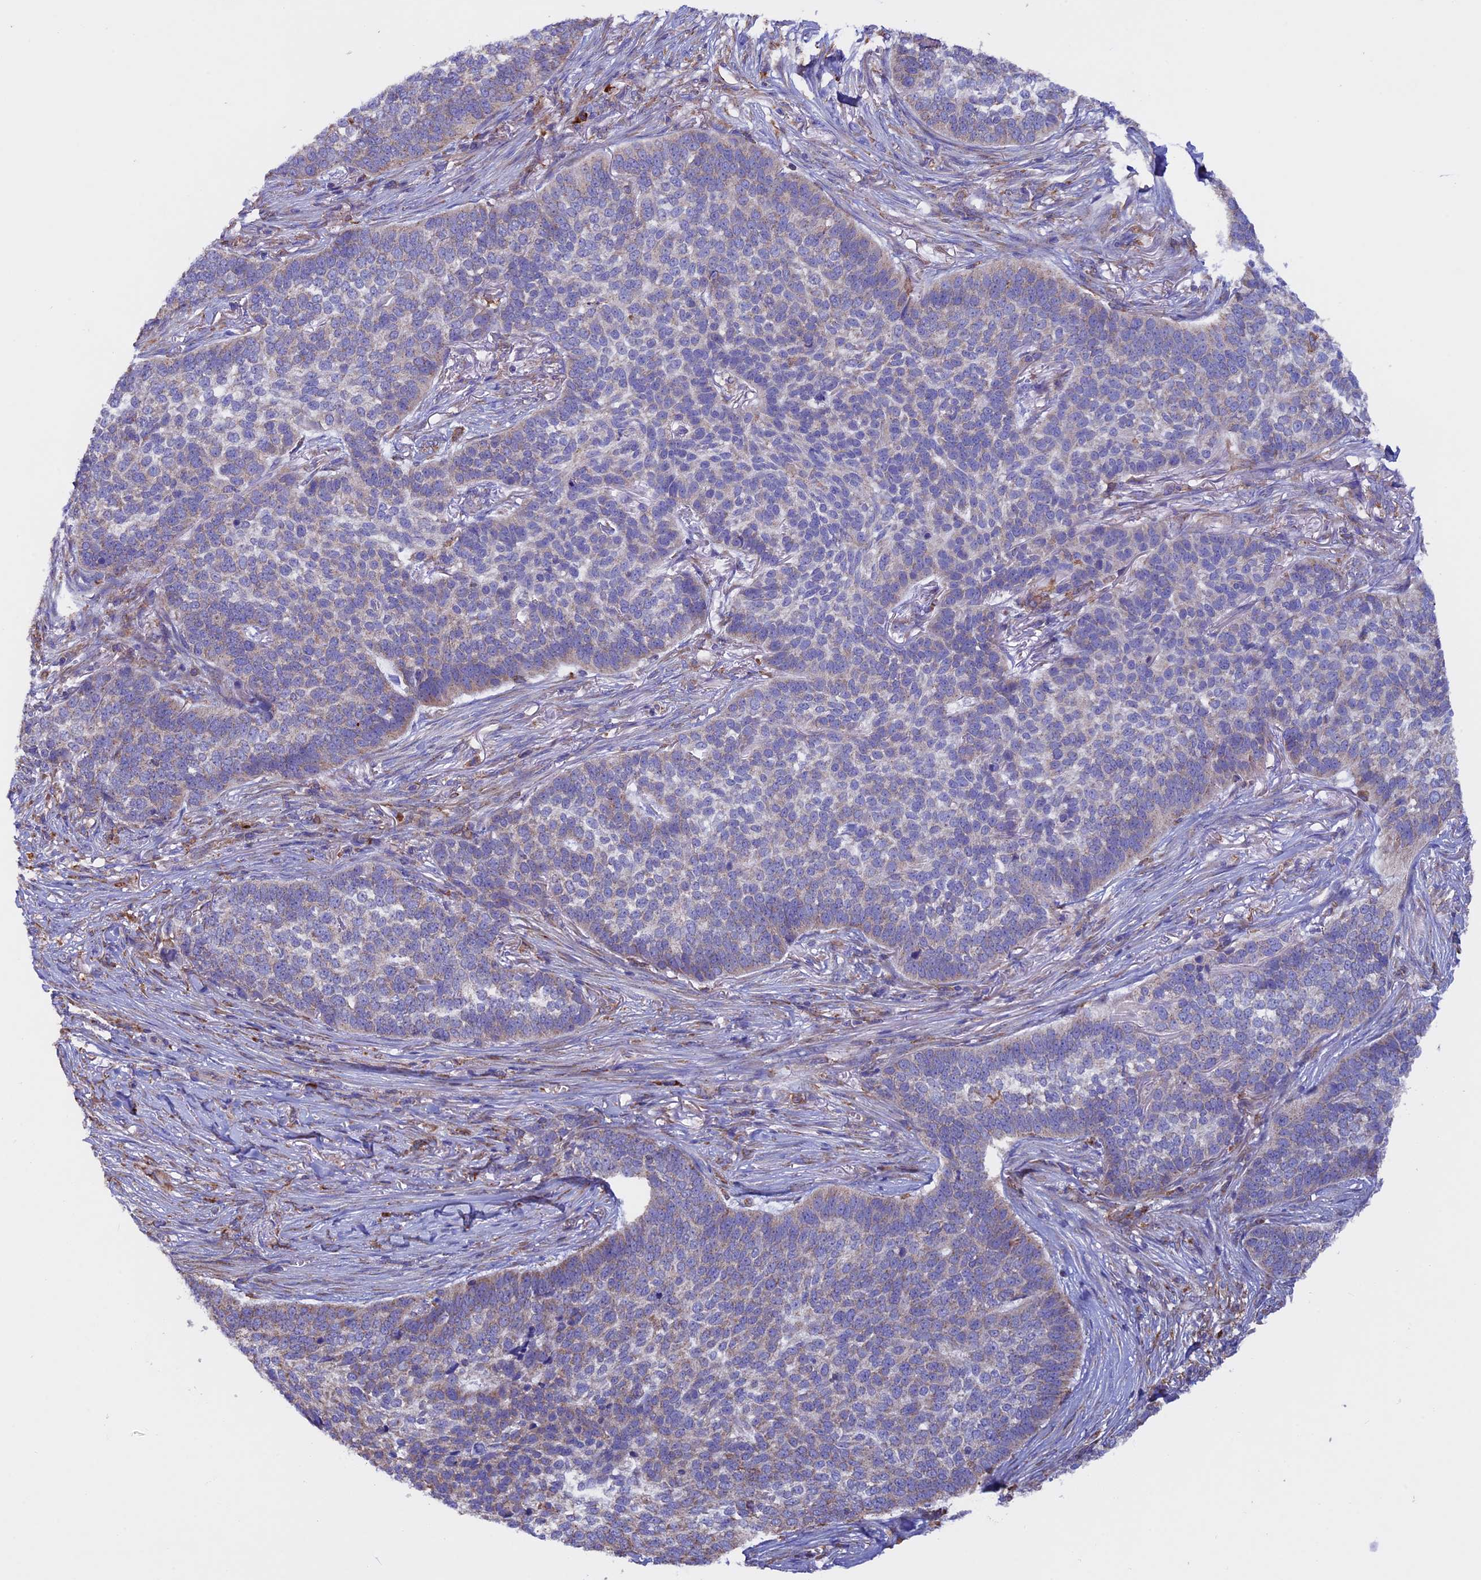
{"staining": {"intensity": "weak", "quantity": "25%-75%", "location": "cytoplasmic/membranous"}, "tissue": "skin cancer", "cell_type": "Tumor cells", "image_type": "cancer", "snomed": [{"axis": "morphology", "description": "Basal cell carcinoma"}, {"axis": "topography", "description": "Skin"}], "caption": "Immunohistochemistry histopathology image of human skin basal cell carcinoma stained for a protein (brown), which demonstrates low levels of weak cytoplasmic/membranous expression in about 25%-75% of tumor cells.", "gene": "BTBD3", "patient": {"sex": "male", "age": 85}}